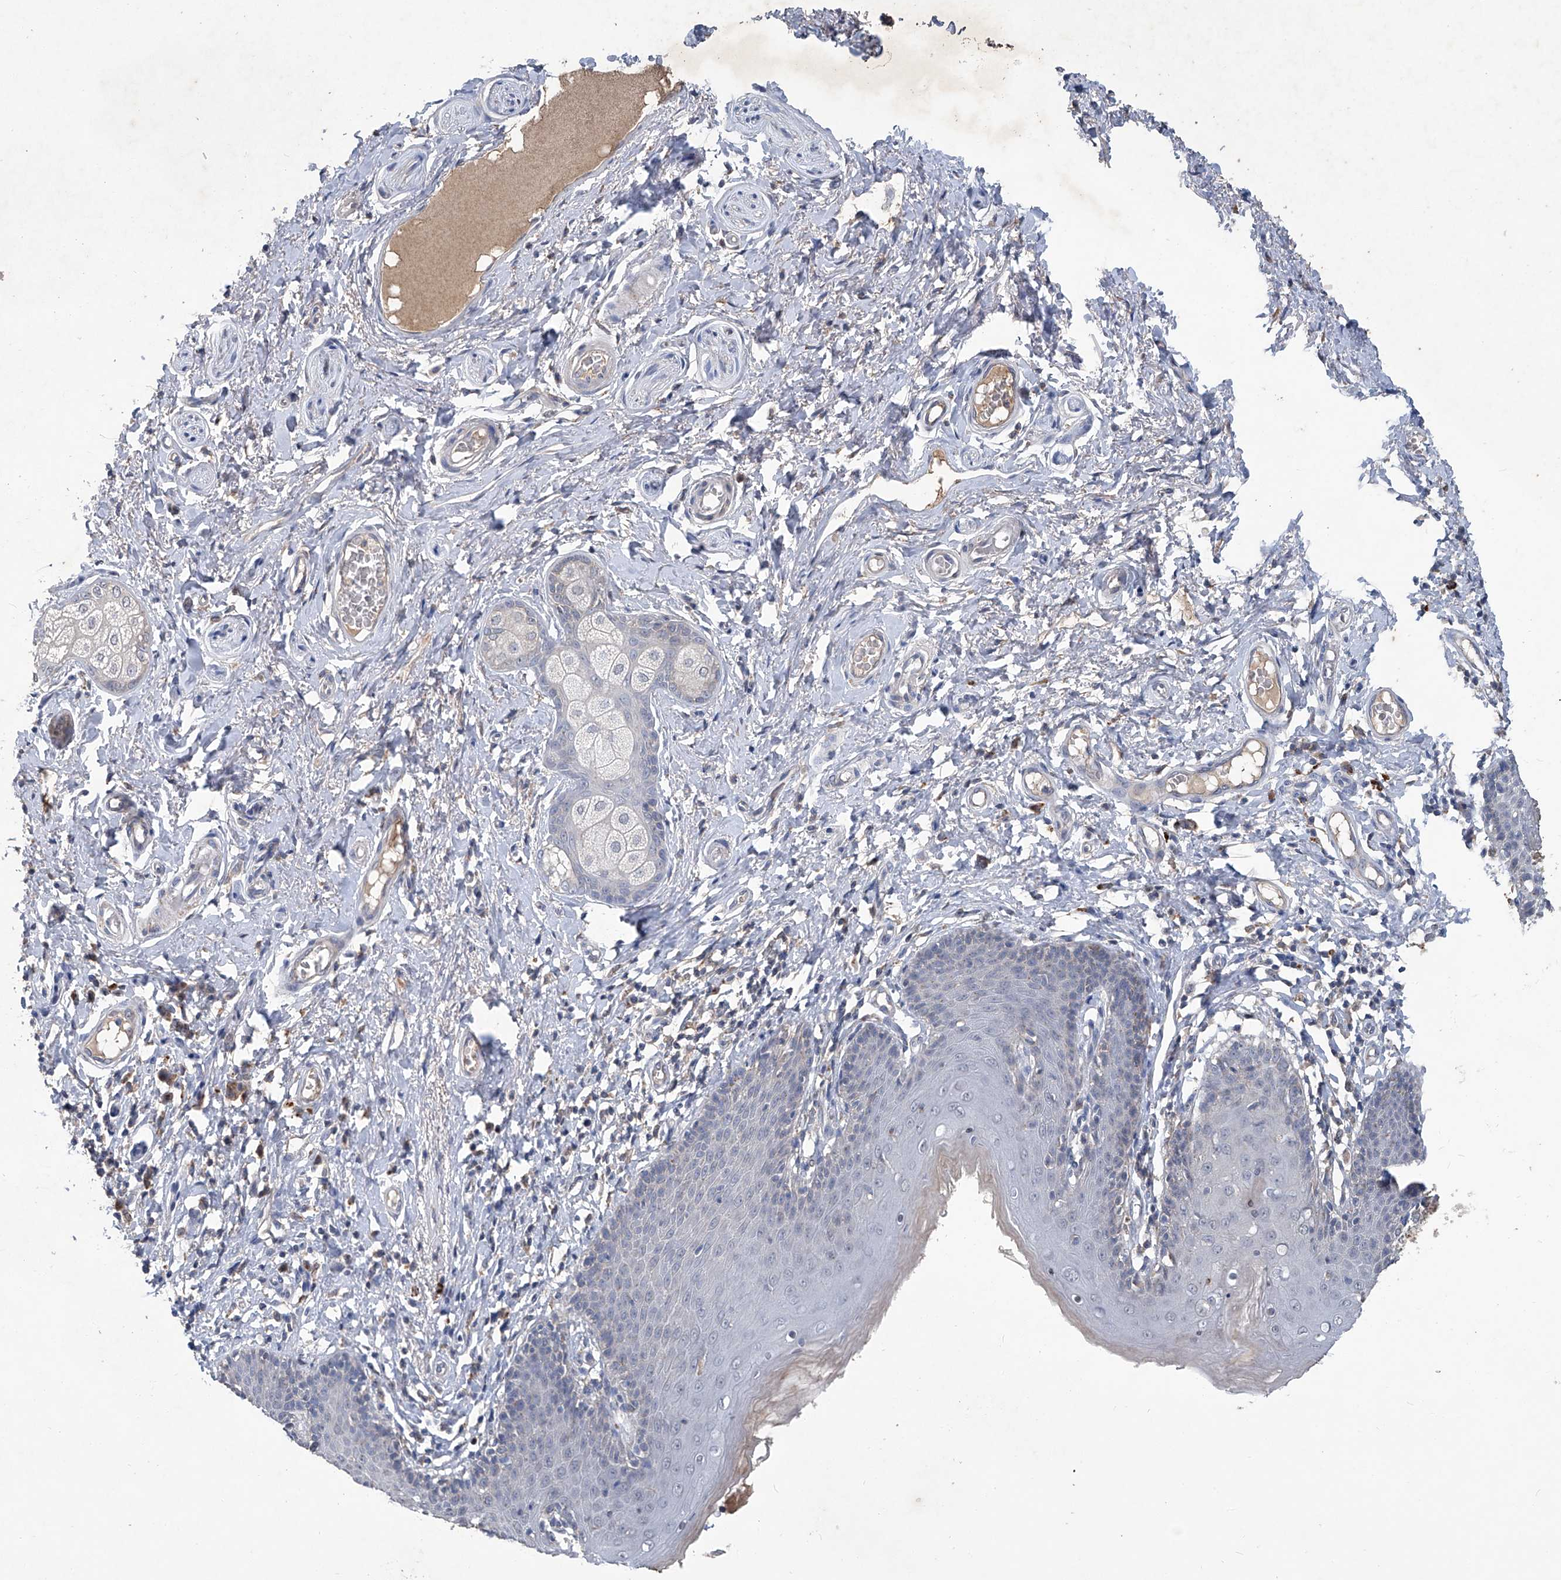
{"staining": {"intensity": "negative", "quantity": "none", "location": "none"}, "tissue": "skin", "cell_type": "Epidermal cells", "image_type": "normal", "snomed": [{"axis": "morphology", "description": "Normal tissue, NOS"}, {"axis": "topography", "description": "Vulva"}], "caption": "High magnification brightfield microscopy of benign skin stained with DAB (brown) and counterstained with hematoxylin (blue): epidermal cells show no significant staining.", "gene": "PCSK5", "patient": {"sex": "female", "age": 66}}